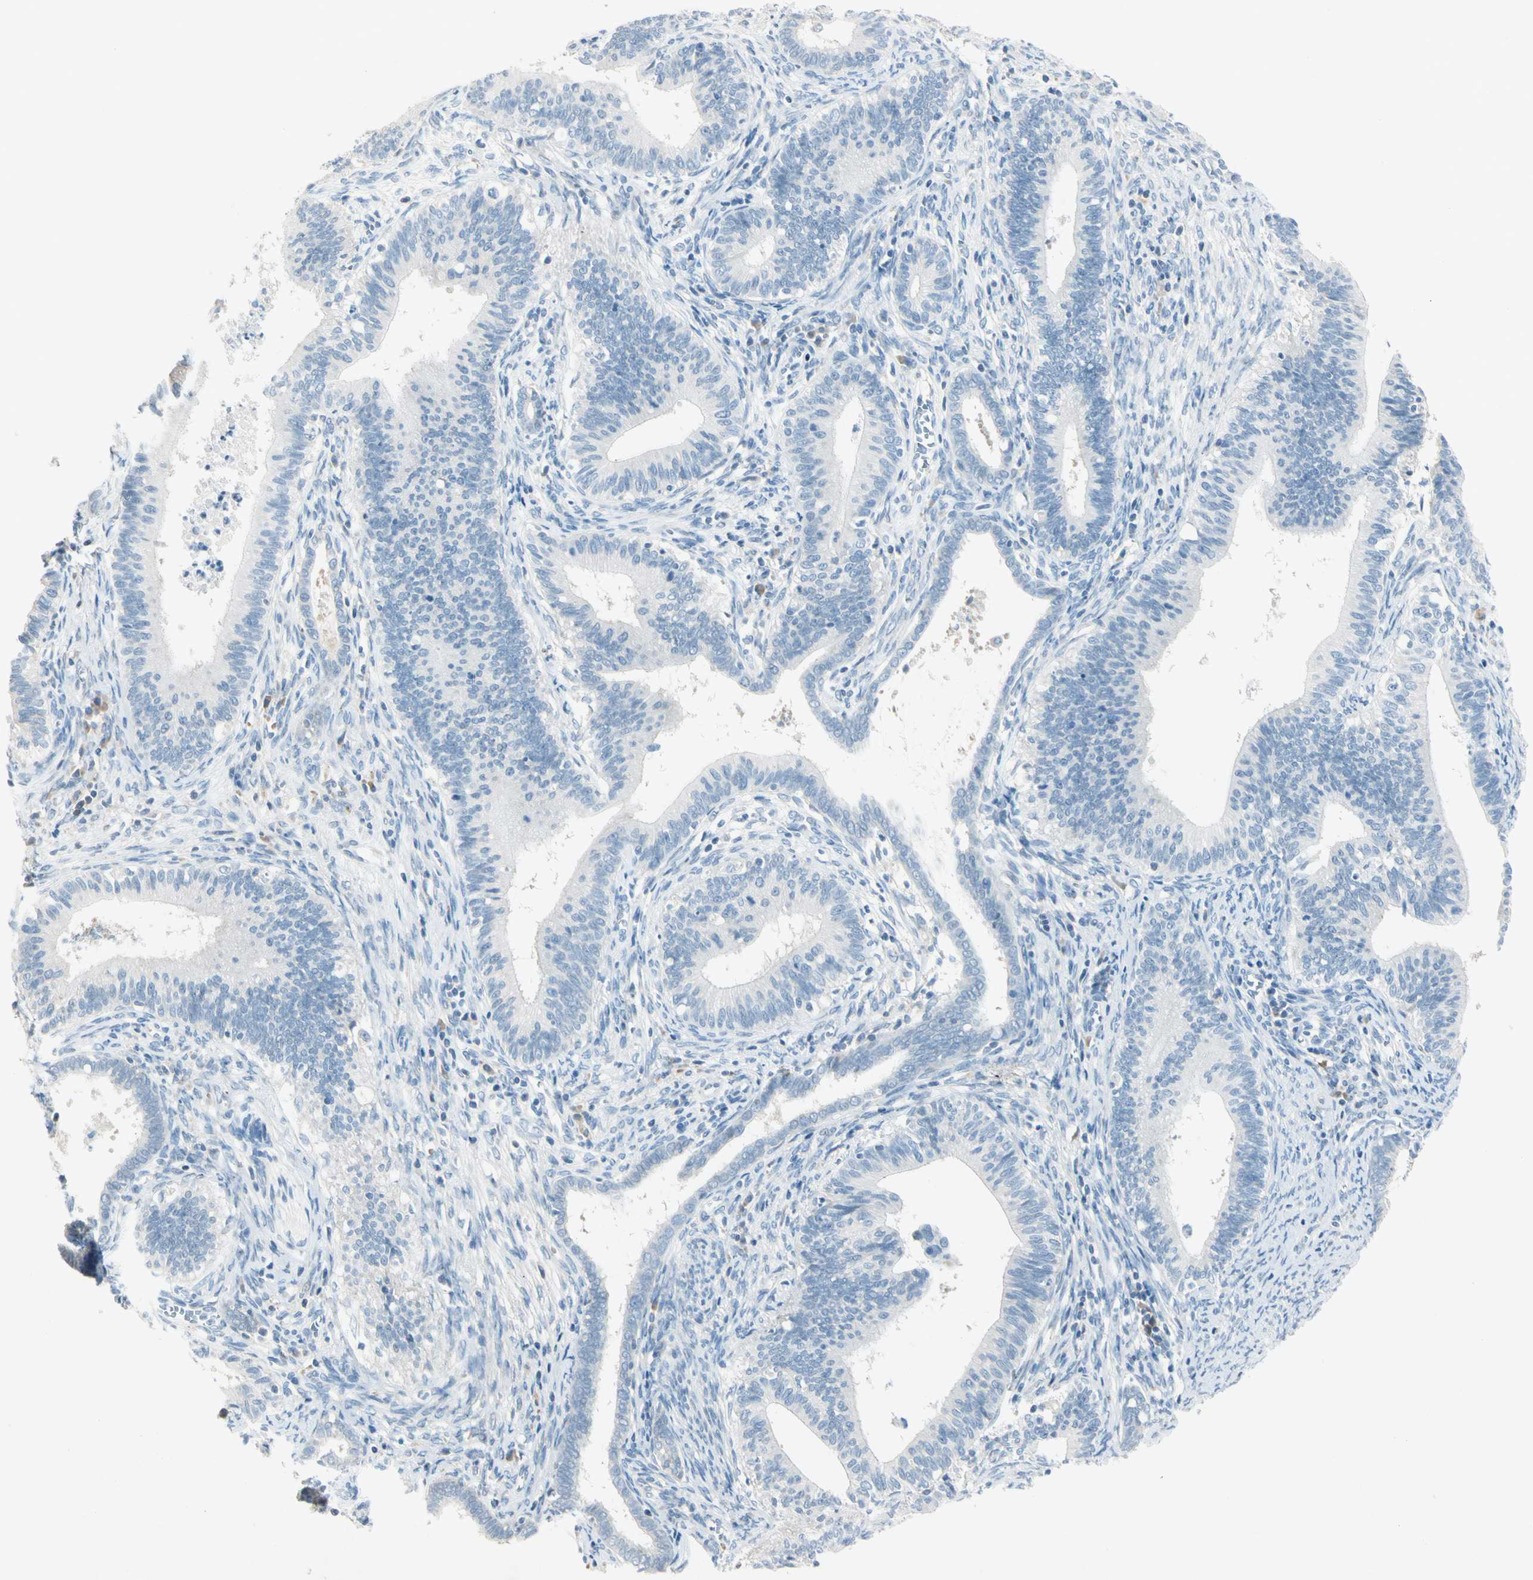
{"staining": {"intensity": "negative", "quantity": "none", "location": "none"}, "tissue": "cervical cancer", "cell_type": "Tumor cells", "image_type": "cancer", "snomed": [{"axis": "morphology", "description": "Adenocarcinoma, NOS"}, {"axis": "topography", "description": "Cervix"}], "caption": "Tumor cells show no significant staining in cervical cancer. (IHC, brightfield microscopy, high magnification).", "gene": "SERPIND1", "patient": {"sex": "female", "age": 44}}